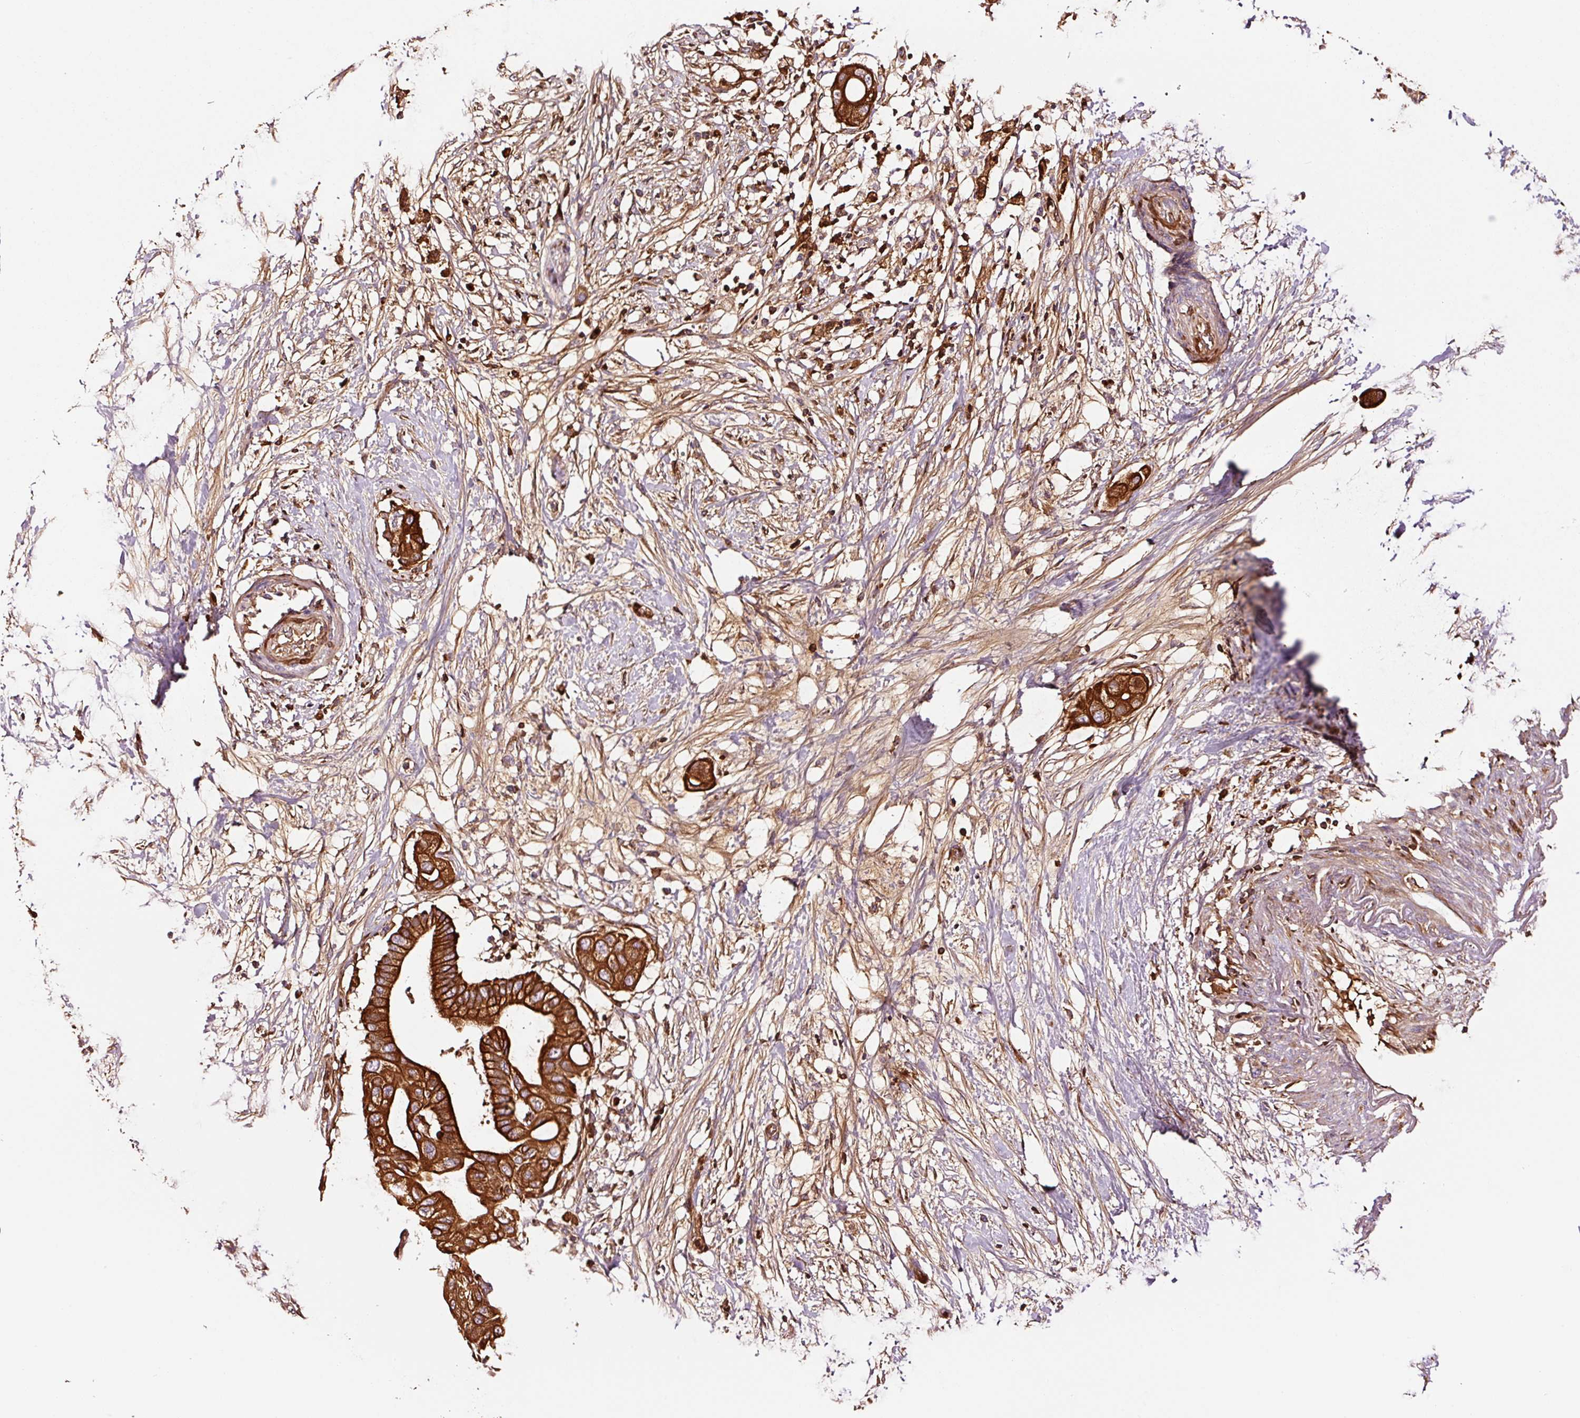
{"staining": {"intensity": "strong", "quantity": ">75%", "location": "cytoplasmic/membranous"}, "tissue": "pancreatic cancer", "cell_type": "Tumor cells", "image_type": "cancer", "snomed": [{"axis": "morphology", "description": "Adenocarcinoma, NOS"}, {"axis": "topography", "description": "Pancreas"}], "caption": "Protein expression analysis of human adenocarcinoma (pancreatic) reveals strong cytoplasmic/membranous positivity in about >75% of tumor cells. Nuclei are stained in blue.", "gene": "PGLYRP2", "patient": {"sex": "male", "age": 68}}